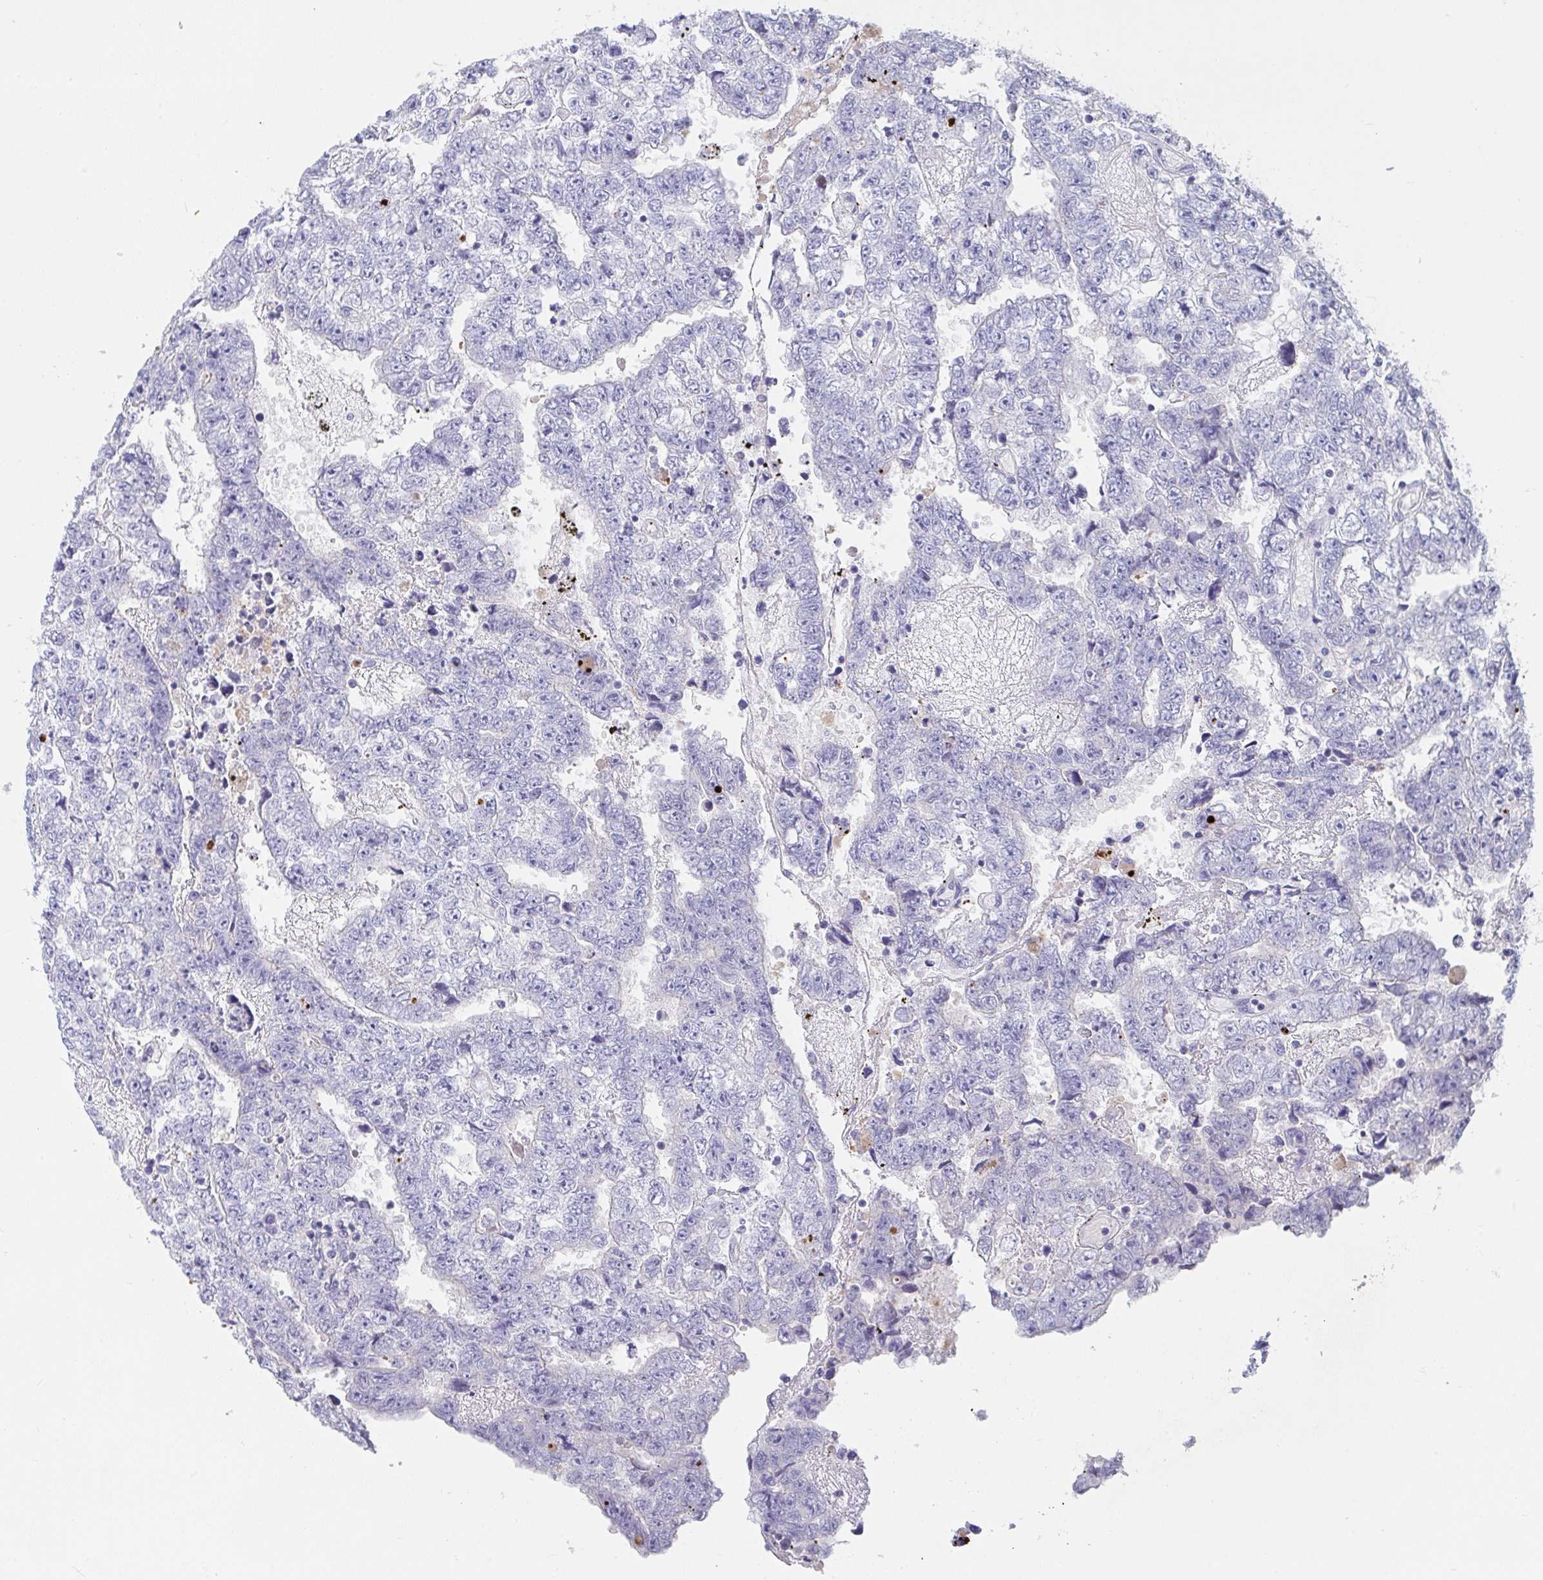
{"staining": {"intensity": "negative", "quantity": "none", "location": "none"}, "tissue": "testis cancer", "cell_type": "Tumor cells", "image_type": "cancer", "snomed": [{"axis": "morphology", "description": "Carcinoma, Embryonal, NOS"}, {"axis": "topography", "description": "Testis"}], "caption": "Immunohistochemical staining of human embryonal carcinoma (testis) reveals no significant expression in tumor cells.", "gene": "ZNF561", "patient": {"sex": "male", "age": 25}}